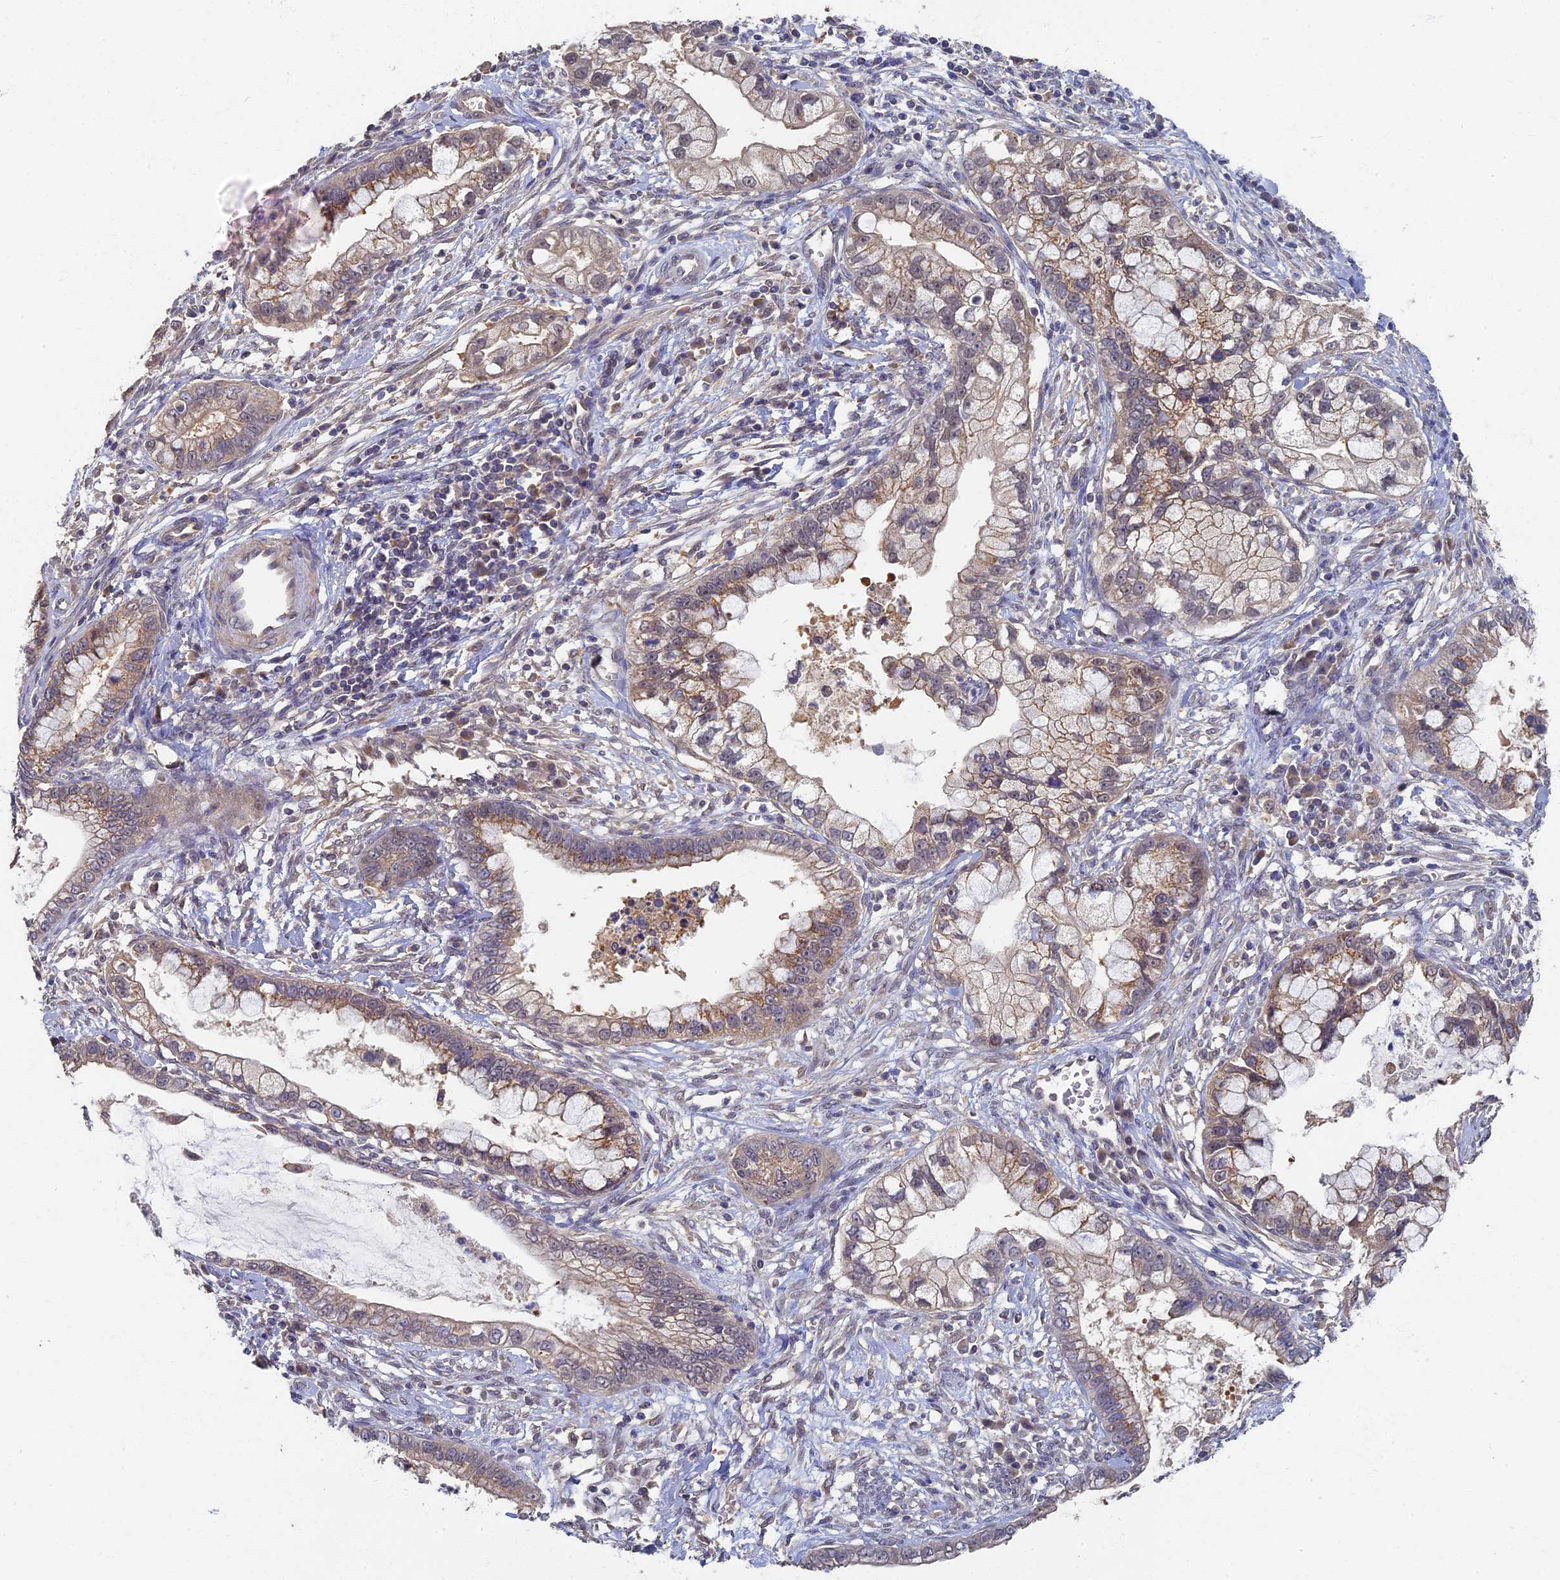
{"staining": {"intensity": "weak", "quantity": "25%-75%", "location": "cytoplasmic/membranous"}, "tissue": "cervical cancer", "cell_type": "Tumor cells", "image_type": "cancer", "snomed": [{"axis": "morphology", "description": "Adenocarcinoma, NOS"}, {"axis": "topography", "description": "Cervix"}], "caption": "There is low levels of weak cytoplasmic/membranous staining in tumor cells of cervical cancer (adenocarcinoma), as demonstrated by immunohistochemical staining (brown color).", "gene": "RSPH3", "patient": {"sex": "female", "age": 44}}